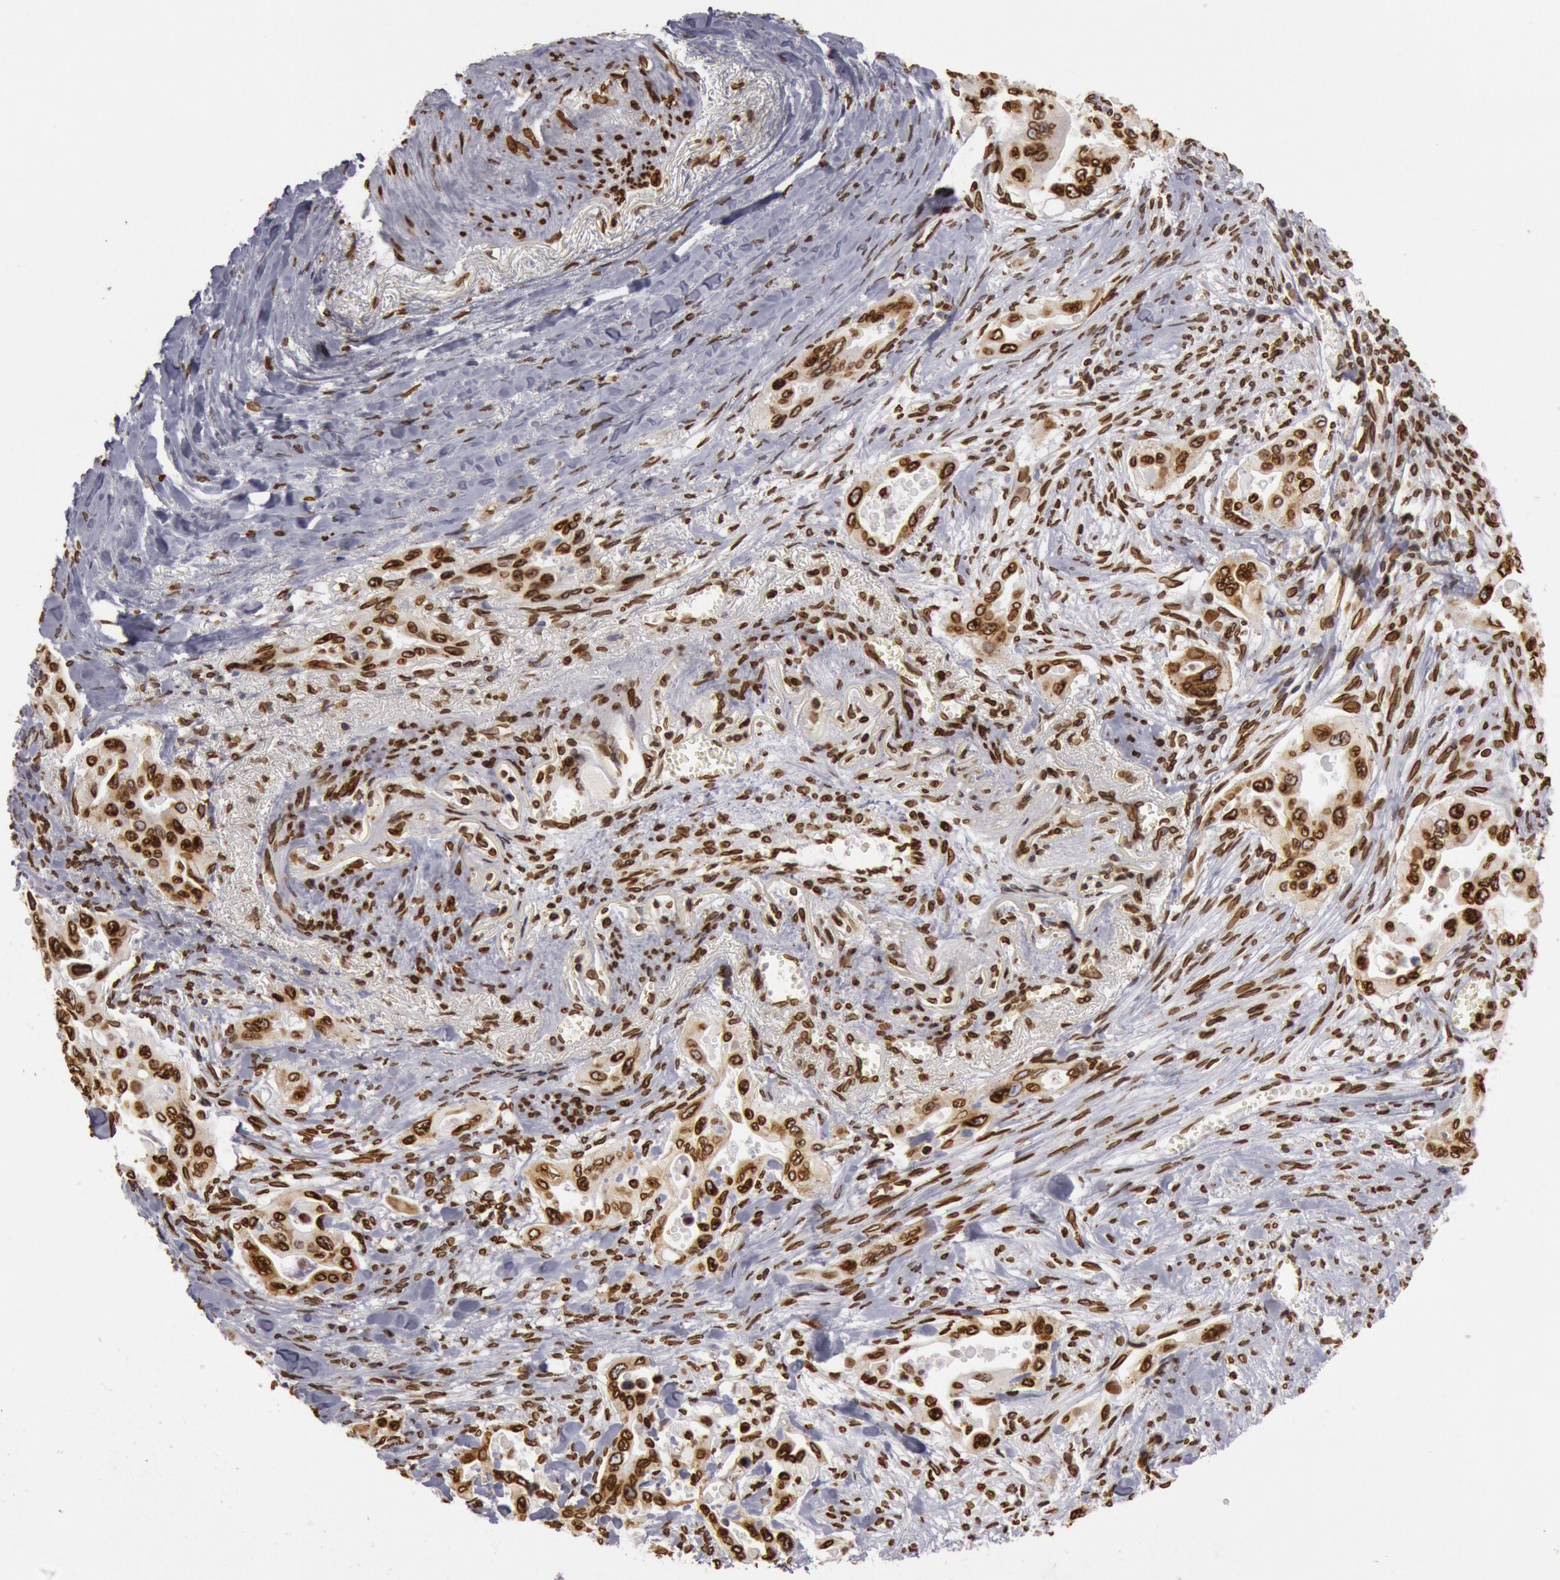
{"staining": {"intensity": "moderate", "quantity": ">75%", "location": "cytoplasmic/membranous,nuclear"}, "tissue": "pancreatic cancer", "cell_type": "Tumor cells", "image_type": "cancer", "snomed": [{"axis": "morphology", "description": "Adenocarcinoma, NOS"}, {"axis": "topography", "description": "Pancreas"}], "caption": "The immunohistochemical stain labels moderate cytoplasmic/membranous and nuclear staining in tumor cells of pancreatic cancer tissue.", "gene": "SUN2", "patient": {"sex": "male", "age": 77}}